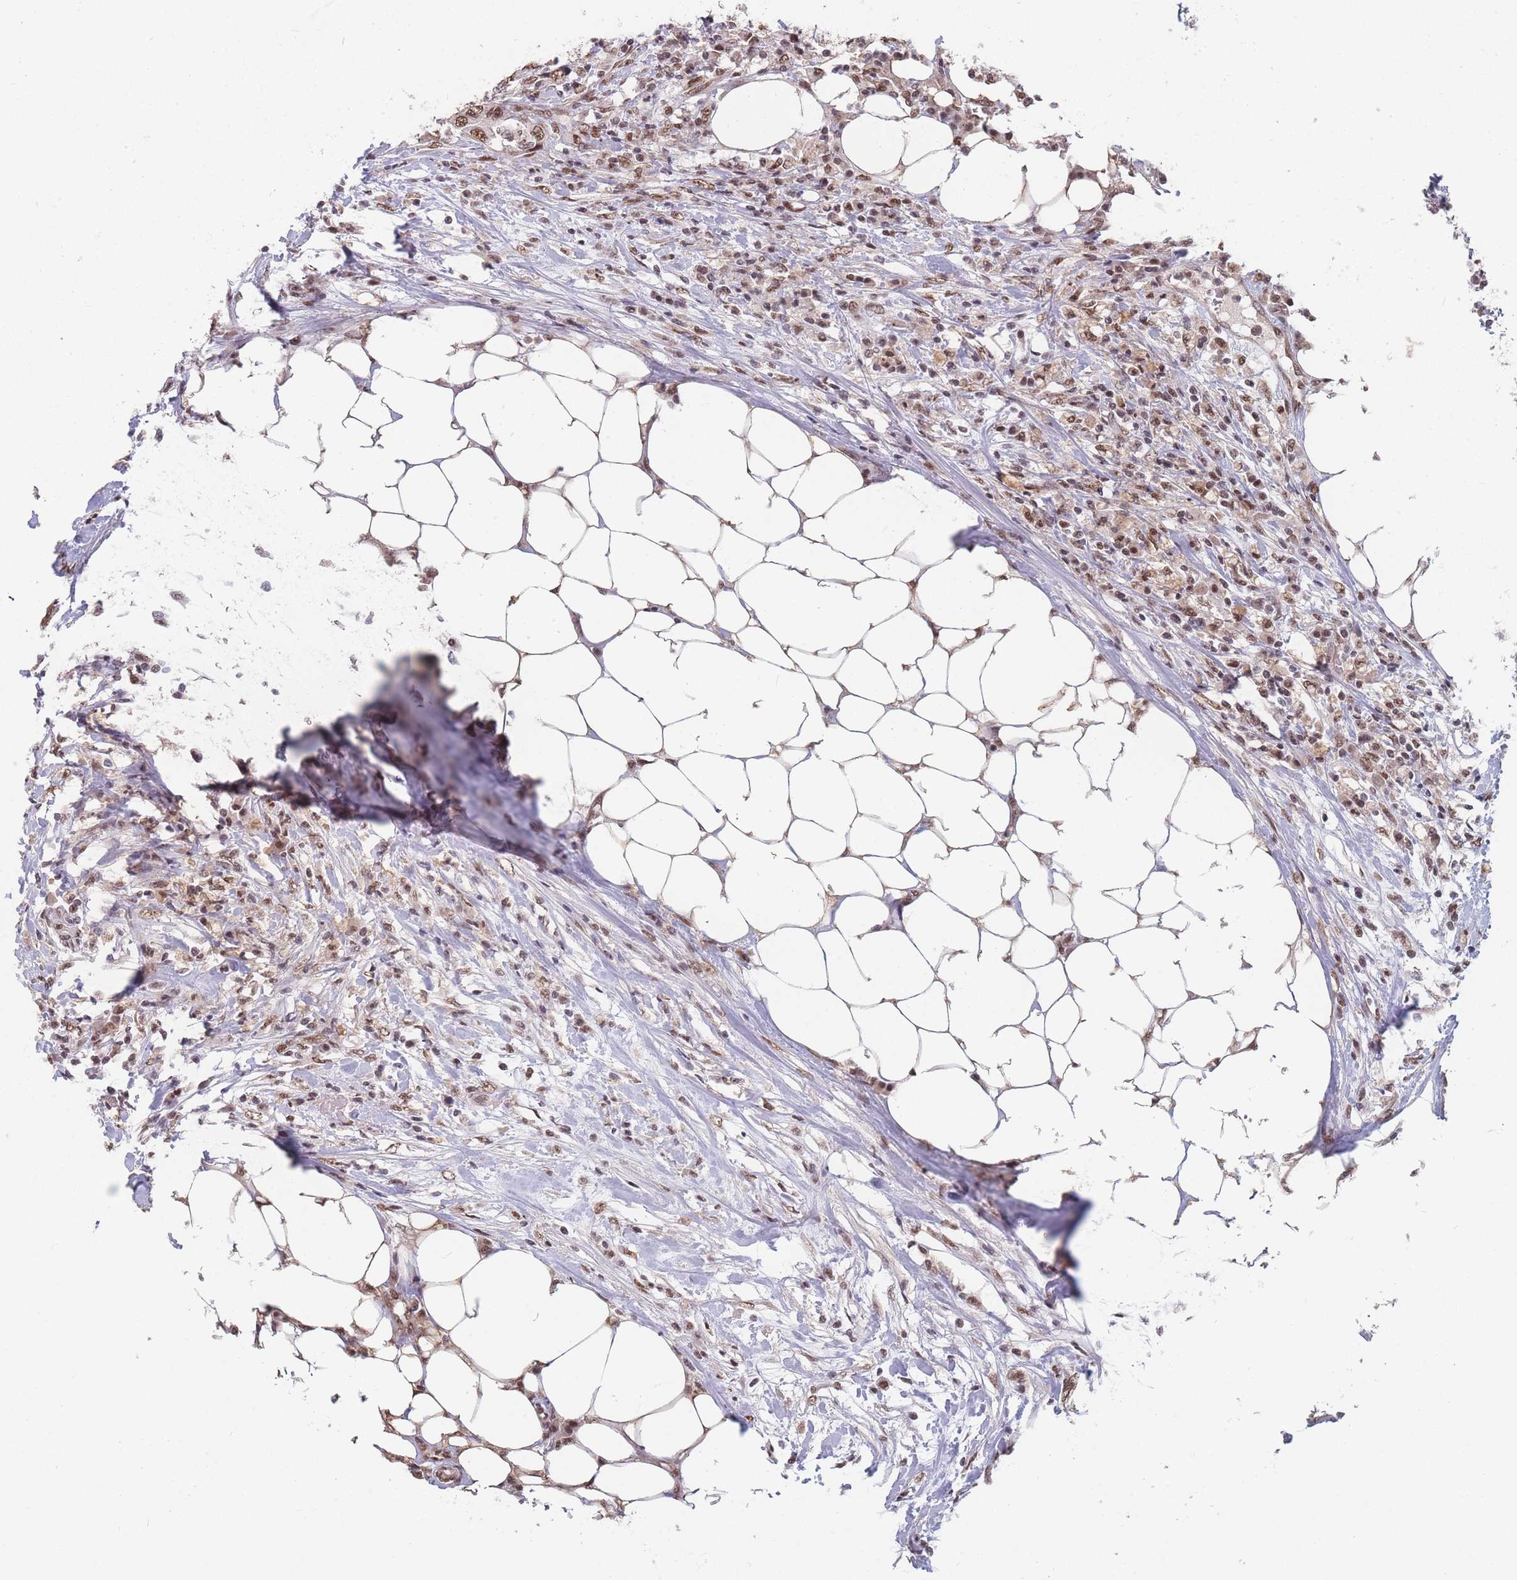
{"staining": {"intensity": "moderate", "quantity": ">75%", "location": "nuclear"}, "tissue": "colorectal cancer", "cell_type": "Tumor cells", "image_type": "cancer", "snomed": [{"axis": "morphology", "description": "Adenocarcinoma, NOS"}, {"axis": "topography", "description": "Colon"}], "caption": "High-magnification brightfield microscopy of colorectal adenocarcinoma stained with DAB (brown) and counterstained with hematoxylin (blue). tumor cells exhibit moderate nuclear expression is appreciated in about>75% of cells.", "gene": "SNRPA1", "patient": {"sex": "male", "age": 71}}